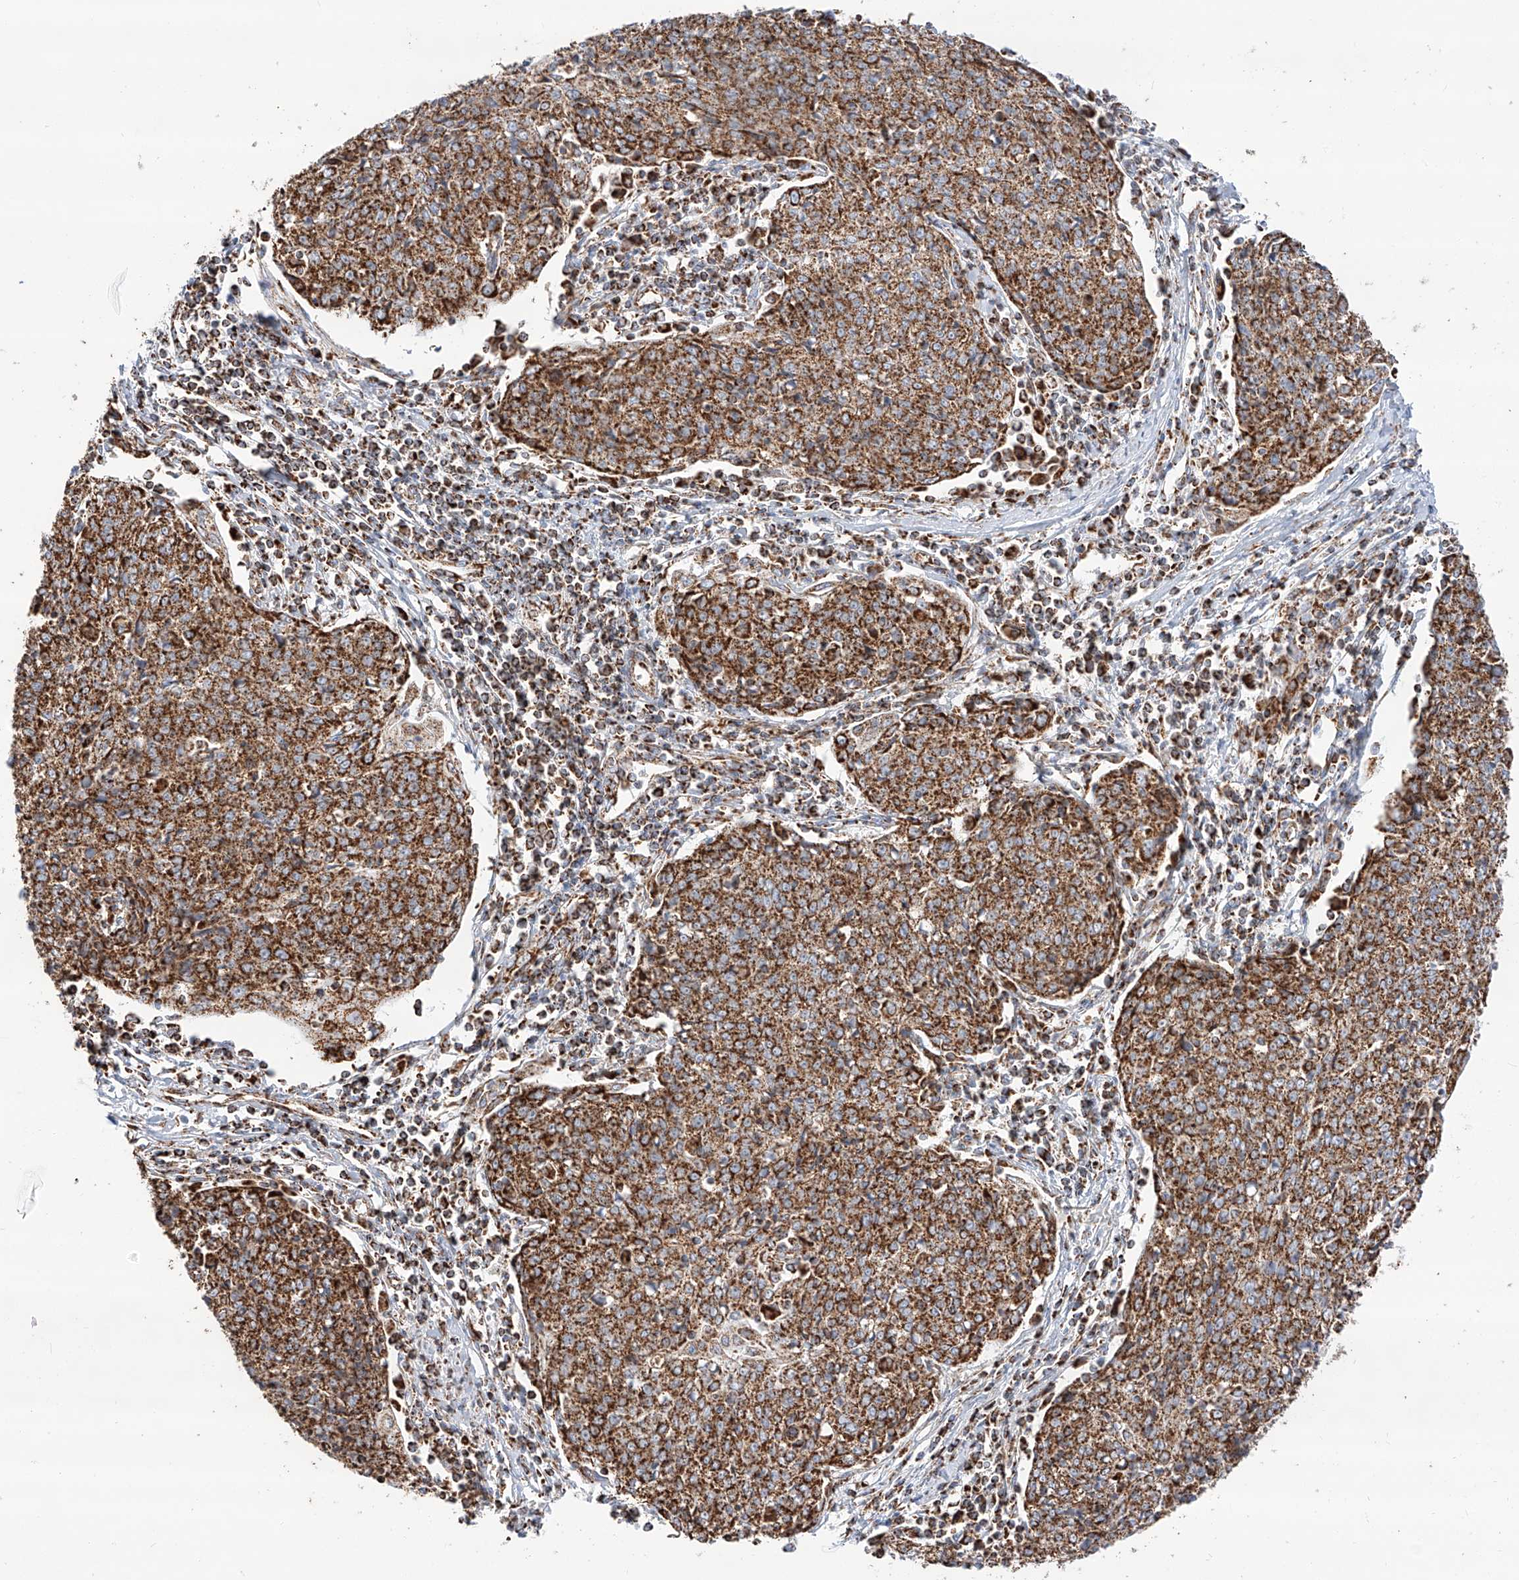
{"staining": {"intensity": "strong", "quantity": ">75%", "location": "cytoplasmic/membranous"}, "tissue": "cervical cancer", "cell_type": "Tumor cells", "image_type": "cancer", "snomed": [{"axis": "morphology", "description": "Squamous cell carcinoma, NOS"}, {"axis": "topography", "description": "Cervix"}], "caption": "Protein staining displays strong cytoplasmic/membranous staining in about >75% of tumor cells in cervical cancer. Nuclei are stained in blue.", "gene": "TTC27", "patient": {"sex": "female", "age": 48}}